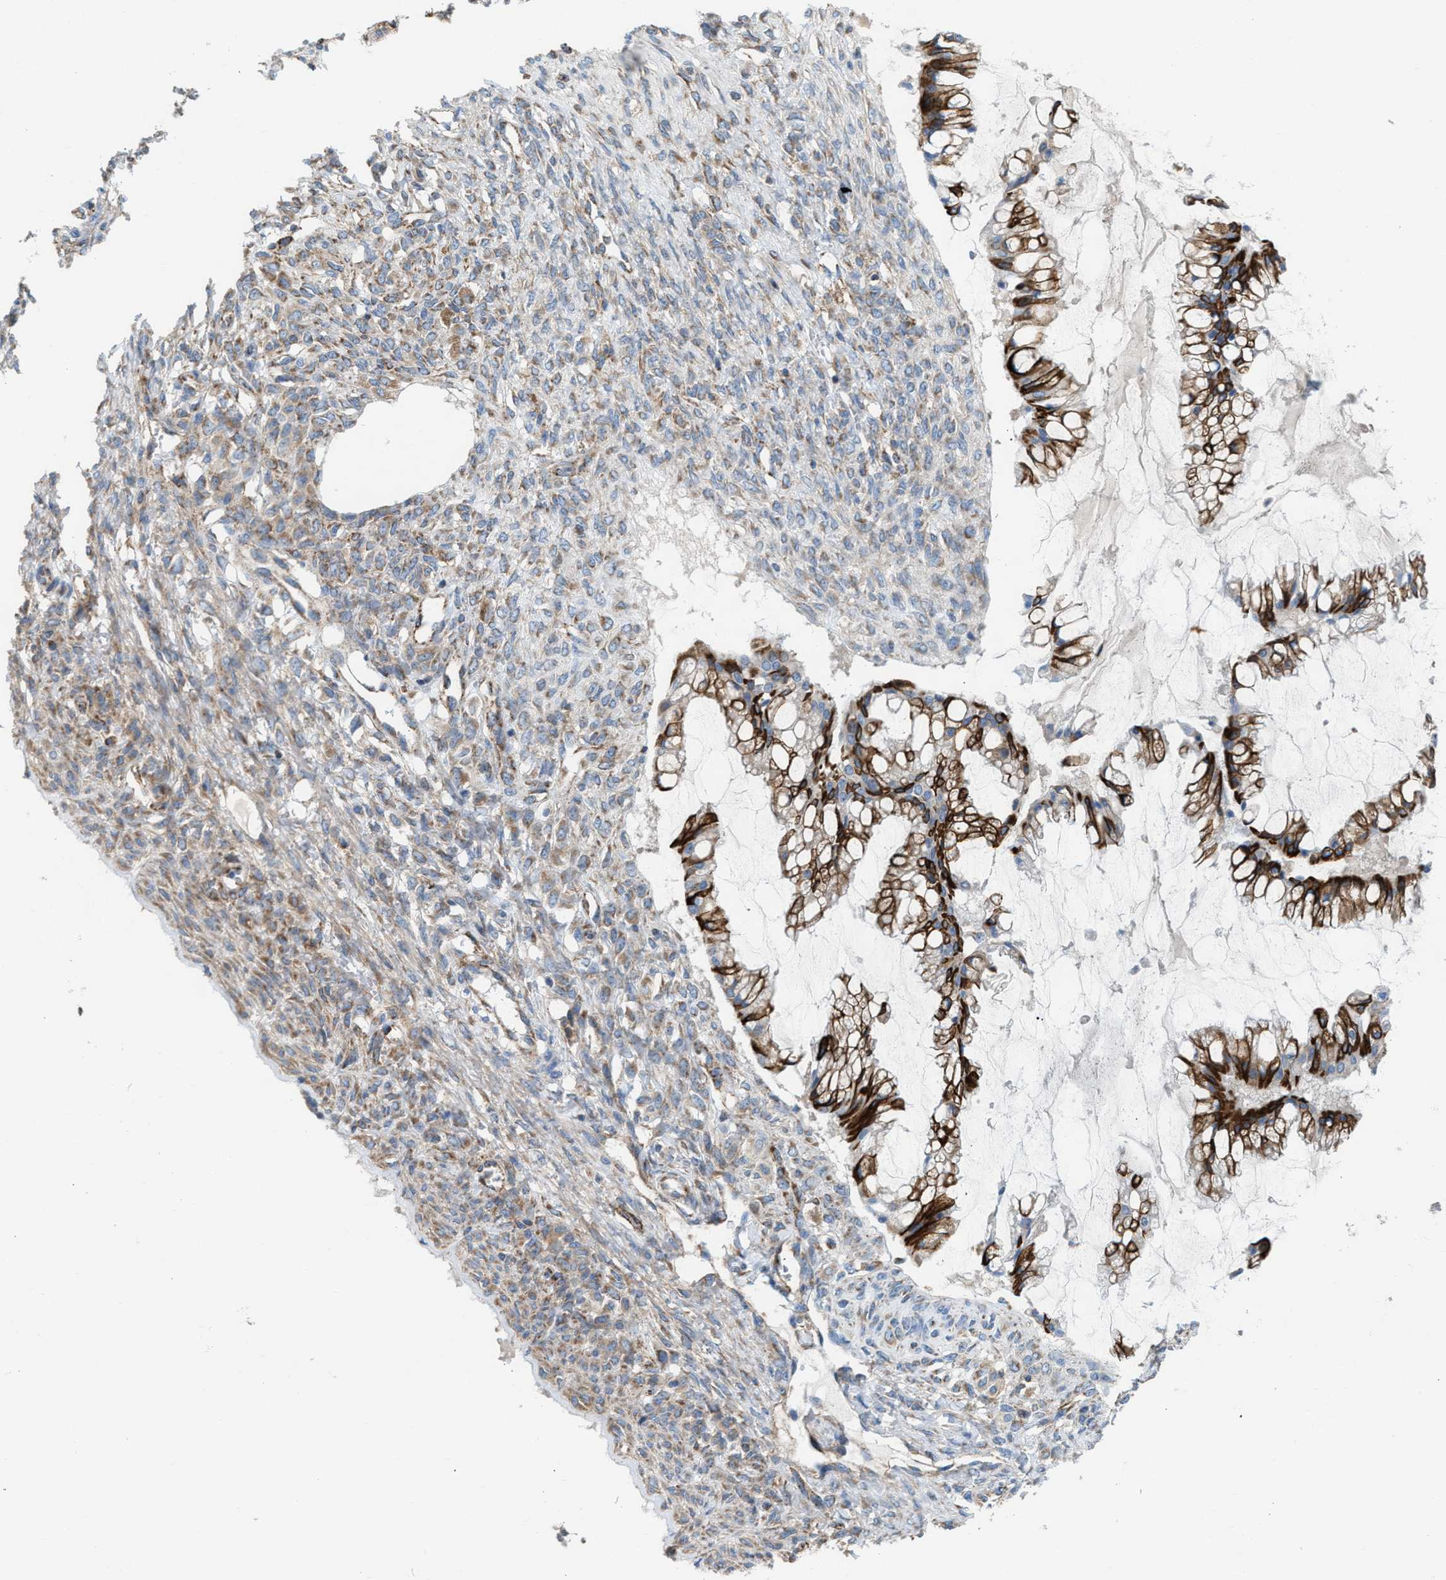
{"staining": {"intensity": "strong", "quantity": ">75%", "location": "cytoplasmic/membranous"}, "tissue": "ovarian cancer", "cell_type": "Tumor cells", "image_type": "cancer", "snomed": [{"axis": "morphology", "description": "Cystadenocarcinoma, mucinous, NOS"}, {"axis": "topography", "description": "Ovary"}], "caption": "The micrograph shows staining of ovarian mucinous cystadenocarcinoma, revealing strong cytoplasmic/membranous protein positivity (brown color) within tumor cells.", "gene": "TBC1D15", "patient": {"sex": "female", "age": 73}}